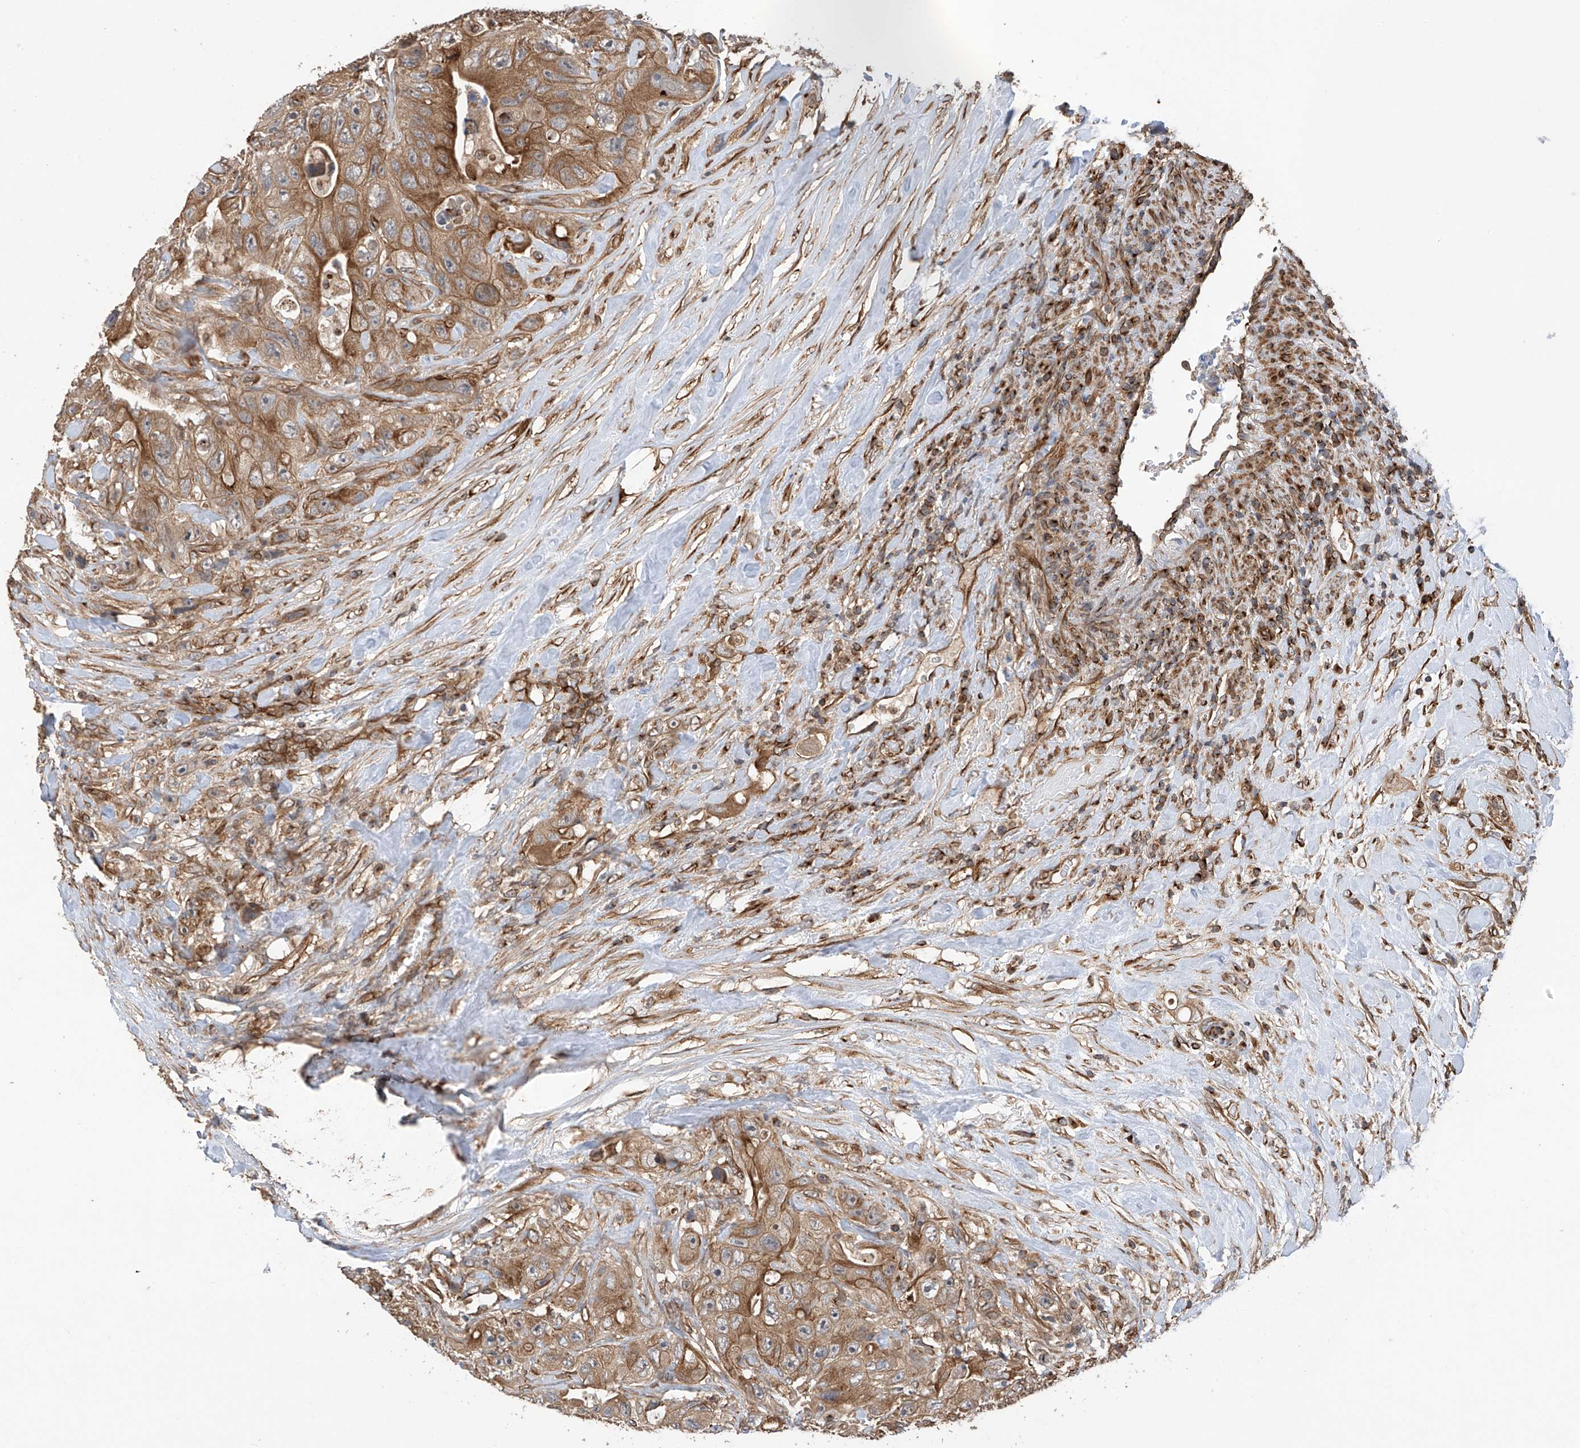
{"staining": {"intensity": "moderate", "quantity": ">75%", "location": "cytoplasmic/membranous"}, "tissue": "colorectal cancer", "cell_type": "Tumor cells", "image_type": "cancer", "snomed": [{"axis": "morphology", "description": "Adenocarcinoma, NOS"}, {"axis": "topography", "description": "Colon"}], "caption": "Immunohistochemical staining of adenocarcinoma (colorectal) demonstrates moderate cytoplasmic/membranous protein positivity in approximately >75% of tumor cells.", "gene": "RPAIN", "patient": {"sex": "female", "age": 46}}